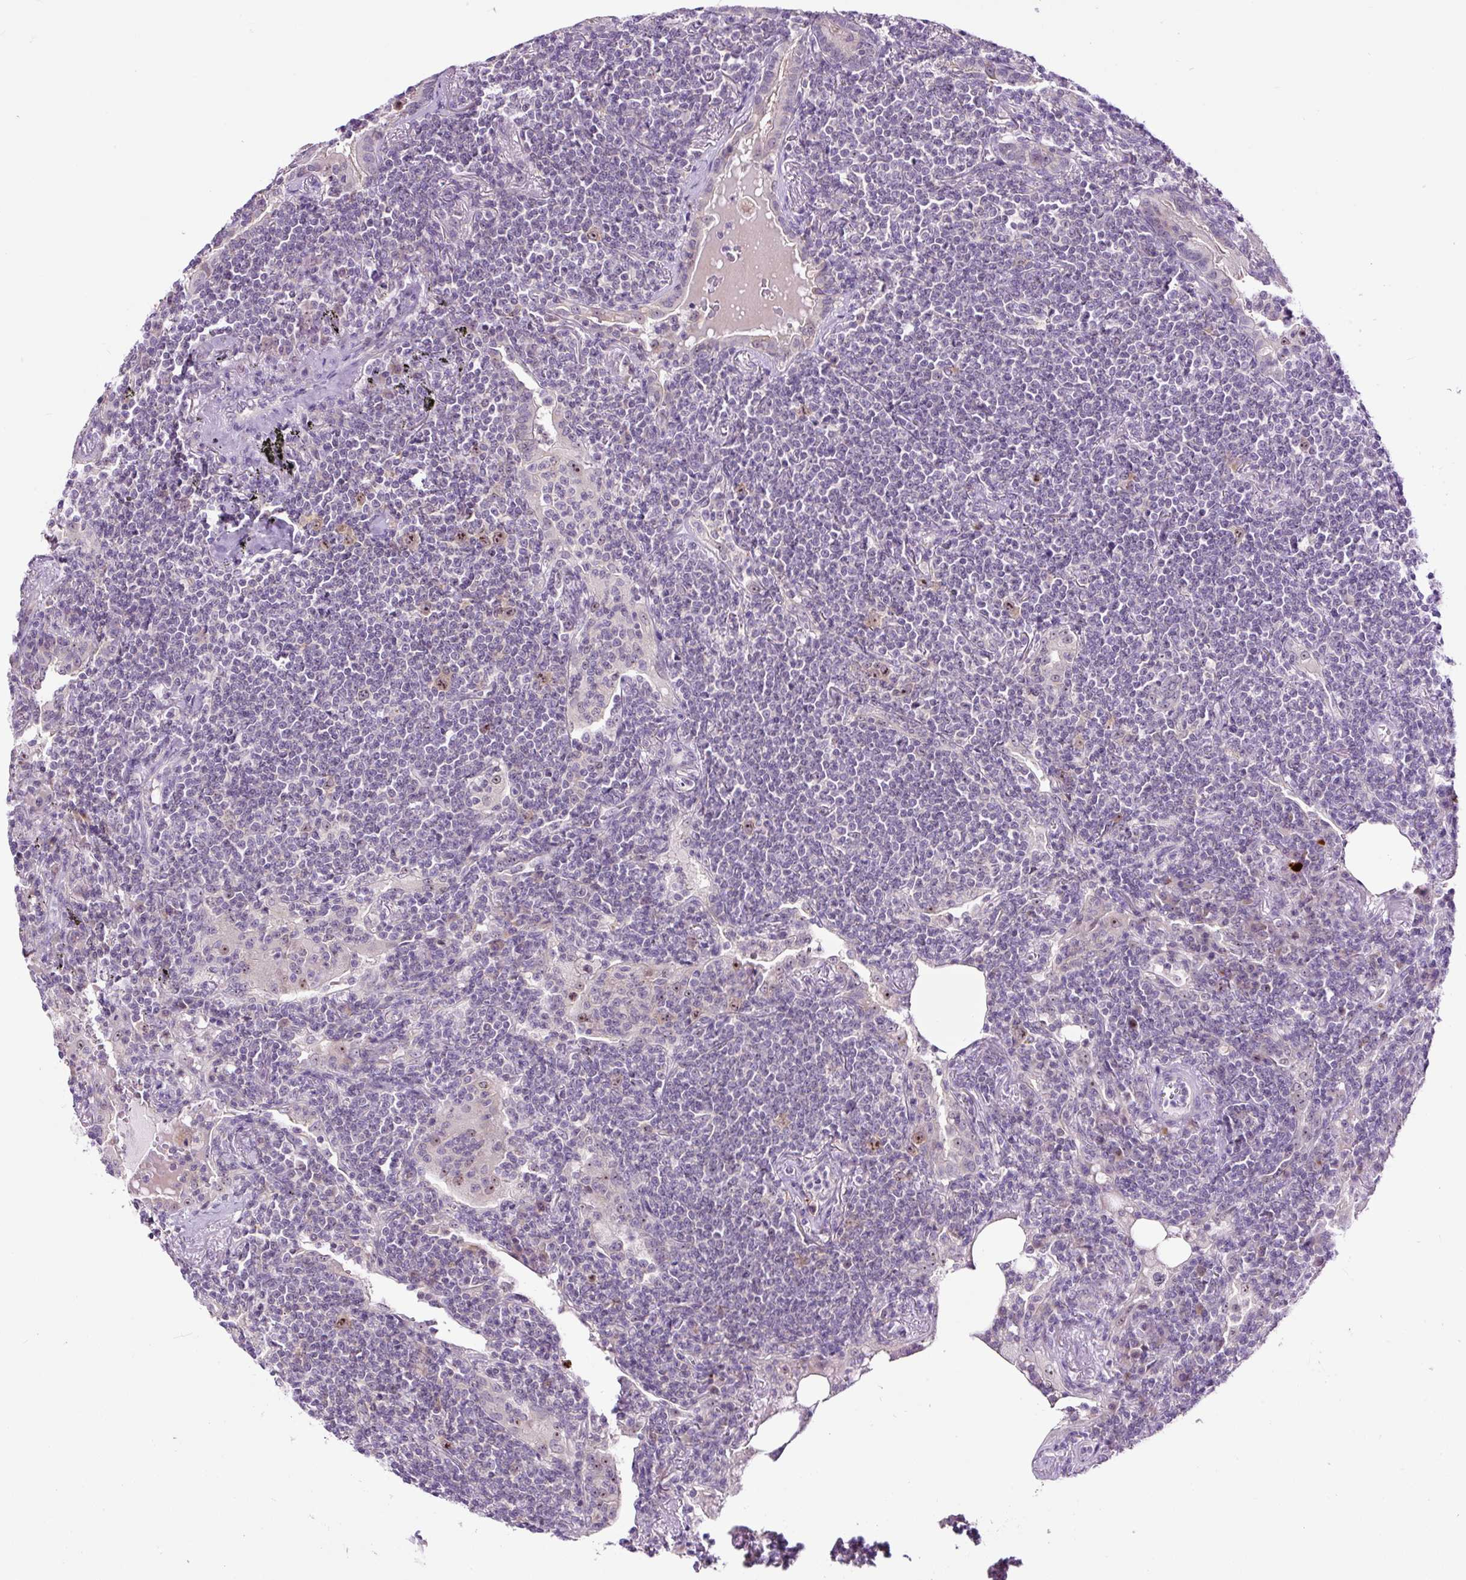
{"staining": {"intensity": "negative", "quantity": "none", "location": "none"}, "tissue": "lymphoma", "cell_type": "Tumor cells", "image_type": "cancer", "snomed": [{"axis": "morphology", "description": "Malignant lymphoma, non-Hodgkin's type, Low grade"}, {"axis": "topography", "description": "Lung"}], "caption": "High power microscopy image of an immunohistochemistry micrograph of lymphoma, revealing no significant expression in tumor cells.", "gene": "NOM1", "patient": {"sex": "female", "age": 71}}